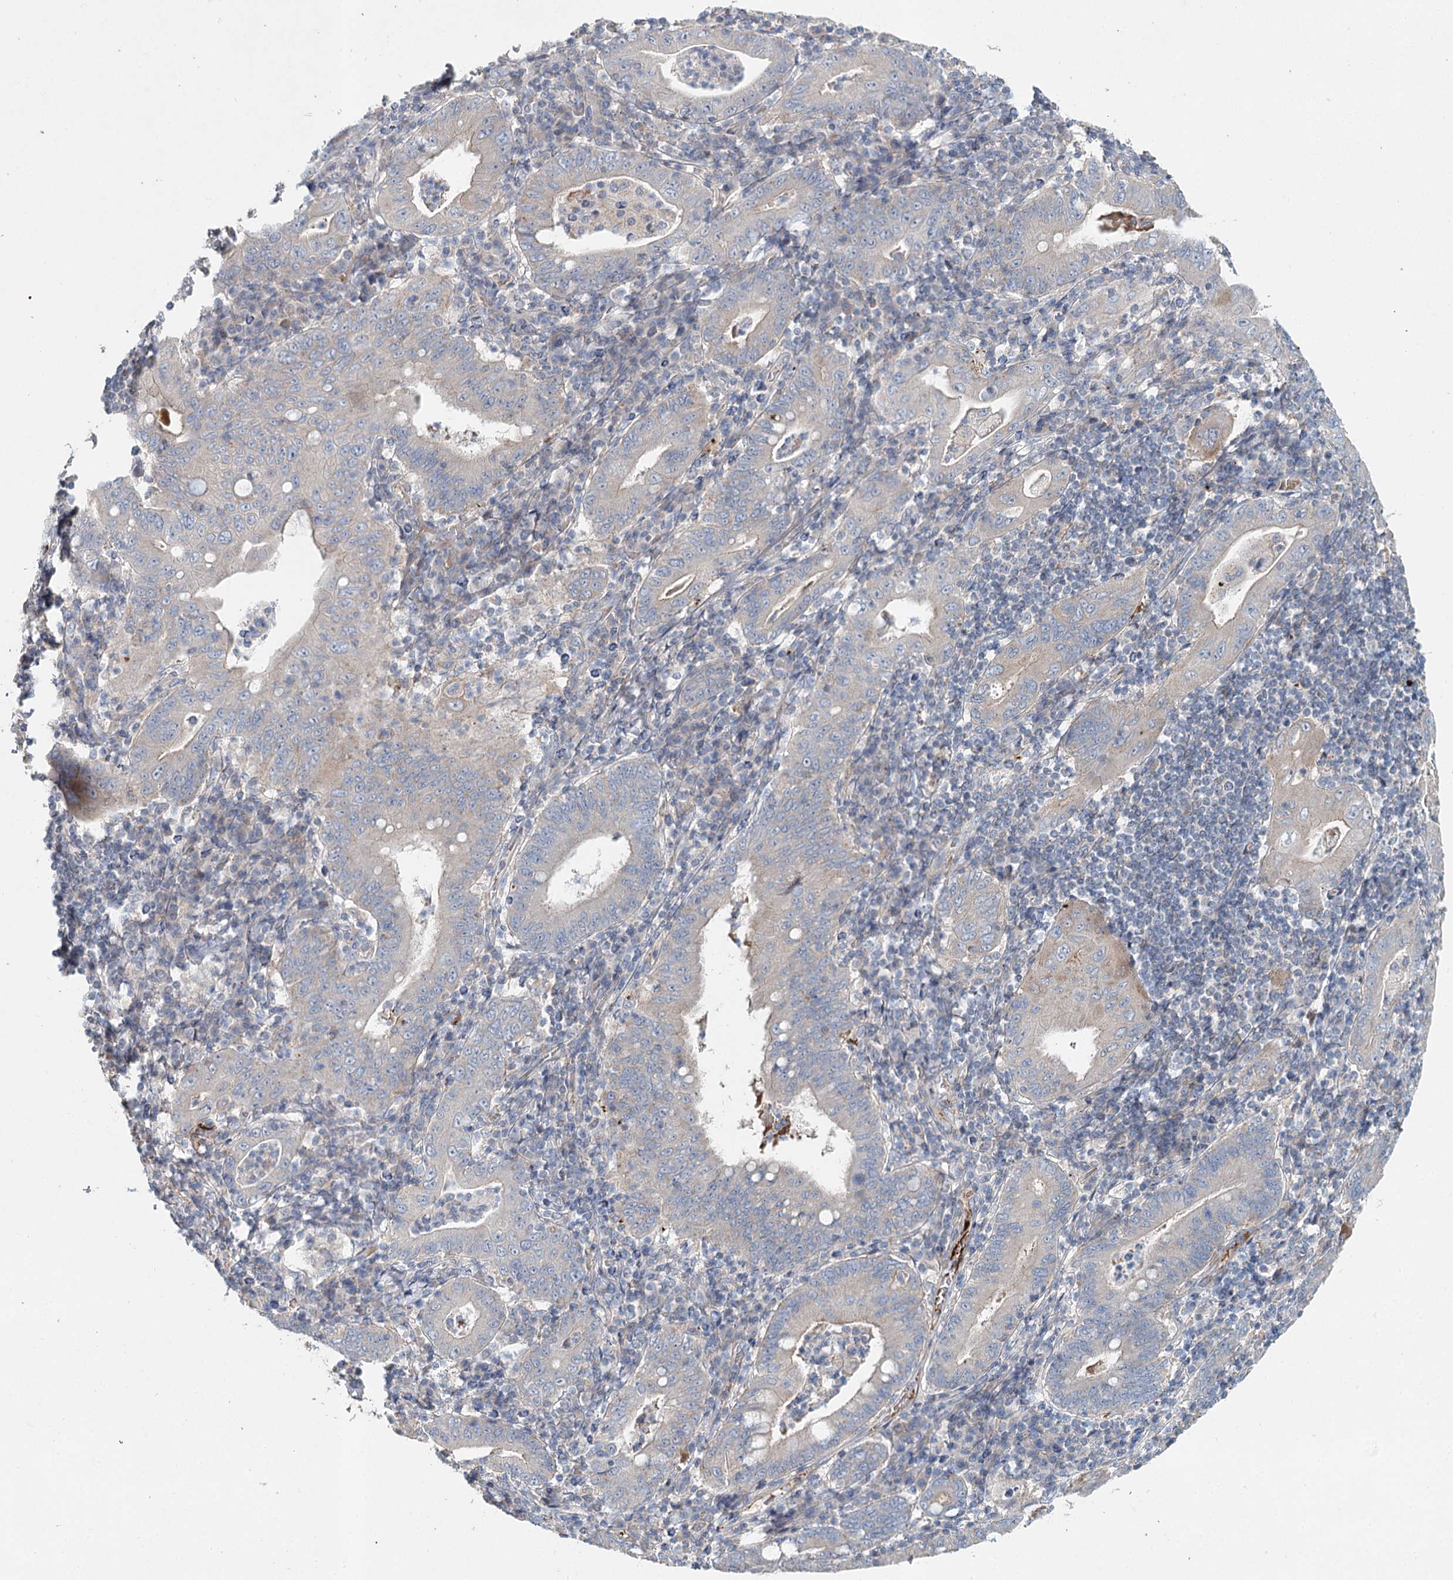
{"staining": {"intensity": "weak", "quantity": "<25%", "location": "cytoplasmic/membranous"}, "tissue": "stomach cancer", "cell_type": "Tumor cells", "image_type": "cancer", "snomed": [{"axis": "morphology", "description": "Normal tissue, NOS"}, {"axis": "morphology", "description": "Adenocarcinoma, NOS"}, {"axis": "topography", "description": "Esophagus"}, {"axis": "topography", "description": "Stomach, upper"}, {"axis": "topography", "description": "Peripheral nerve tissue"}], "caption": "Stomach cancer (adenocarcinoma) was stained to show a protein in brown. There is no significant expression in tumor cells. (DAB (3,3'-diaminobenzidine) immunohistochemistry visualized using brightfield microscopy, high magnification).", "gene": "ALKBH8", "patient": {"sex": "male", "age": 62}}